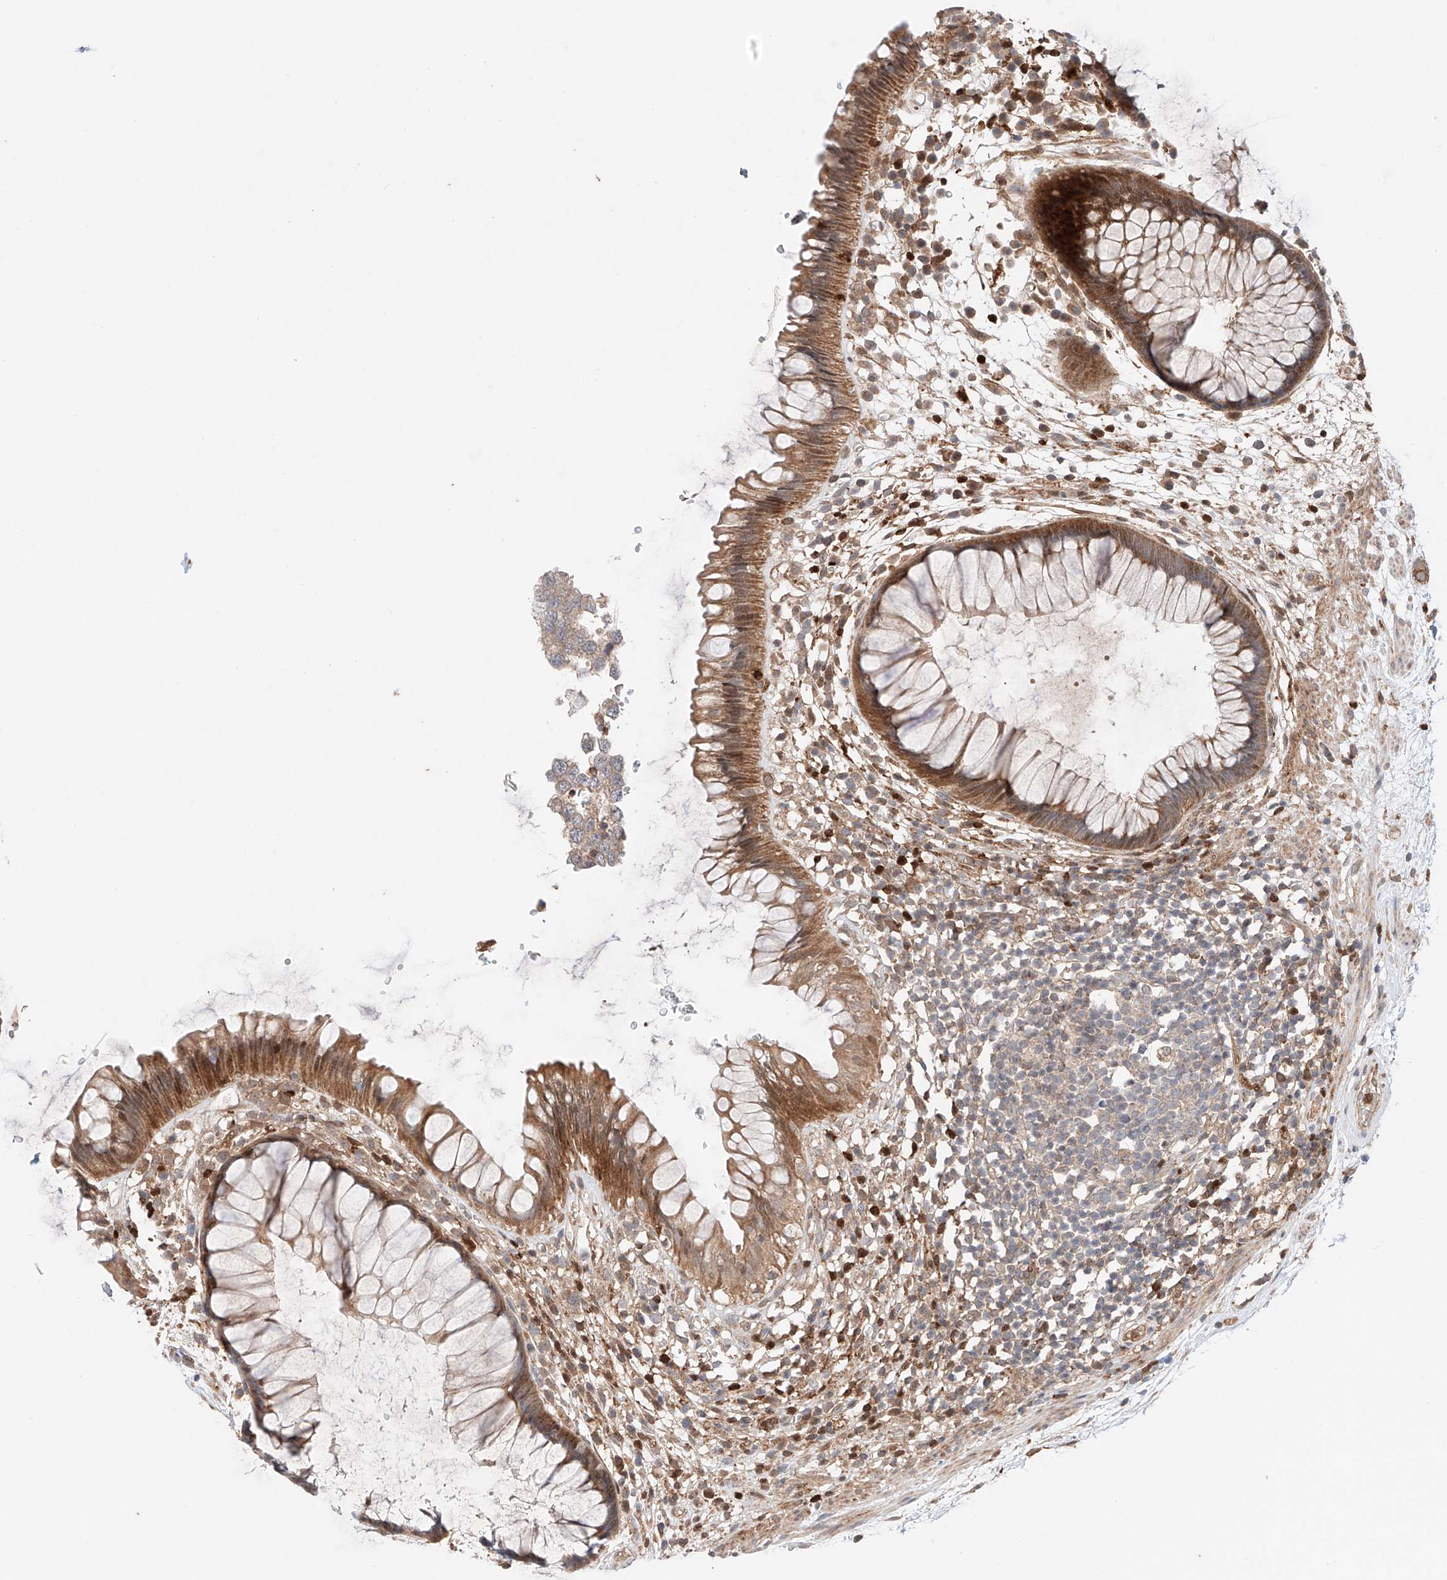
{"staining": {"intensity": "moderate", "quantity": ">75%", "location": "cytoplasmic/membranous"}, "tissue": "rectum", "cell_type": "Glandular cells", "image_type": "normal", "snomed": [{"axis": "morphology", "description": "Normal tissue, NOS"}, {"axis": "topography", "description": "Rectum"}], "caption": "This photomicrograph demonstrates immunohistochemistry staining of unremarkable human rectum, with medium moderate cytoplasmic/membranous staining in about >75% of glandular cells.", "gene": "IGSF22", "patient": {"sex": "male", "age": 51}}